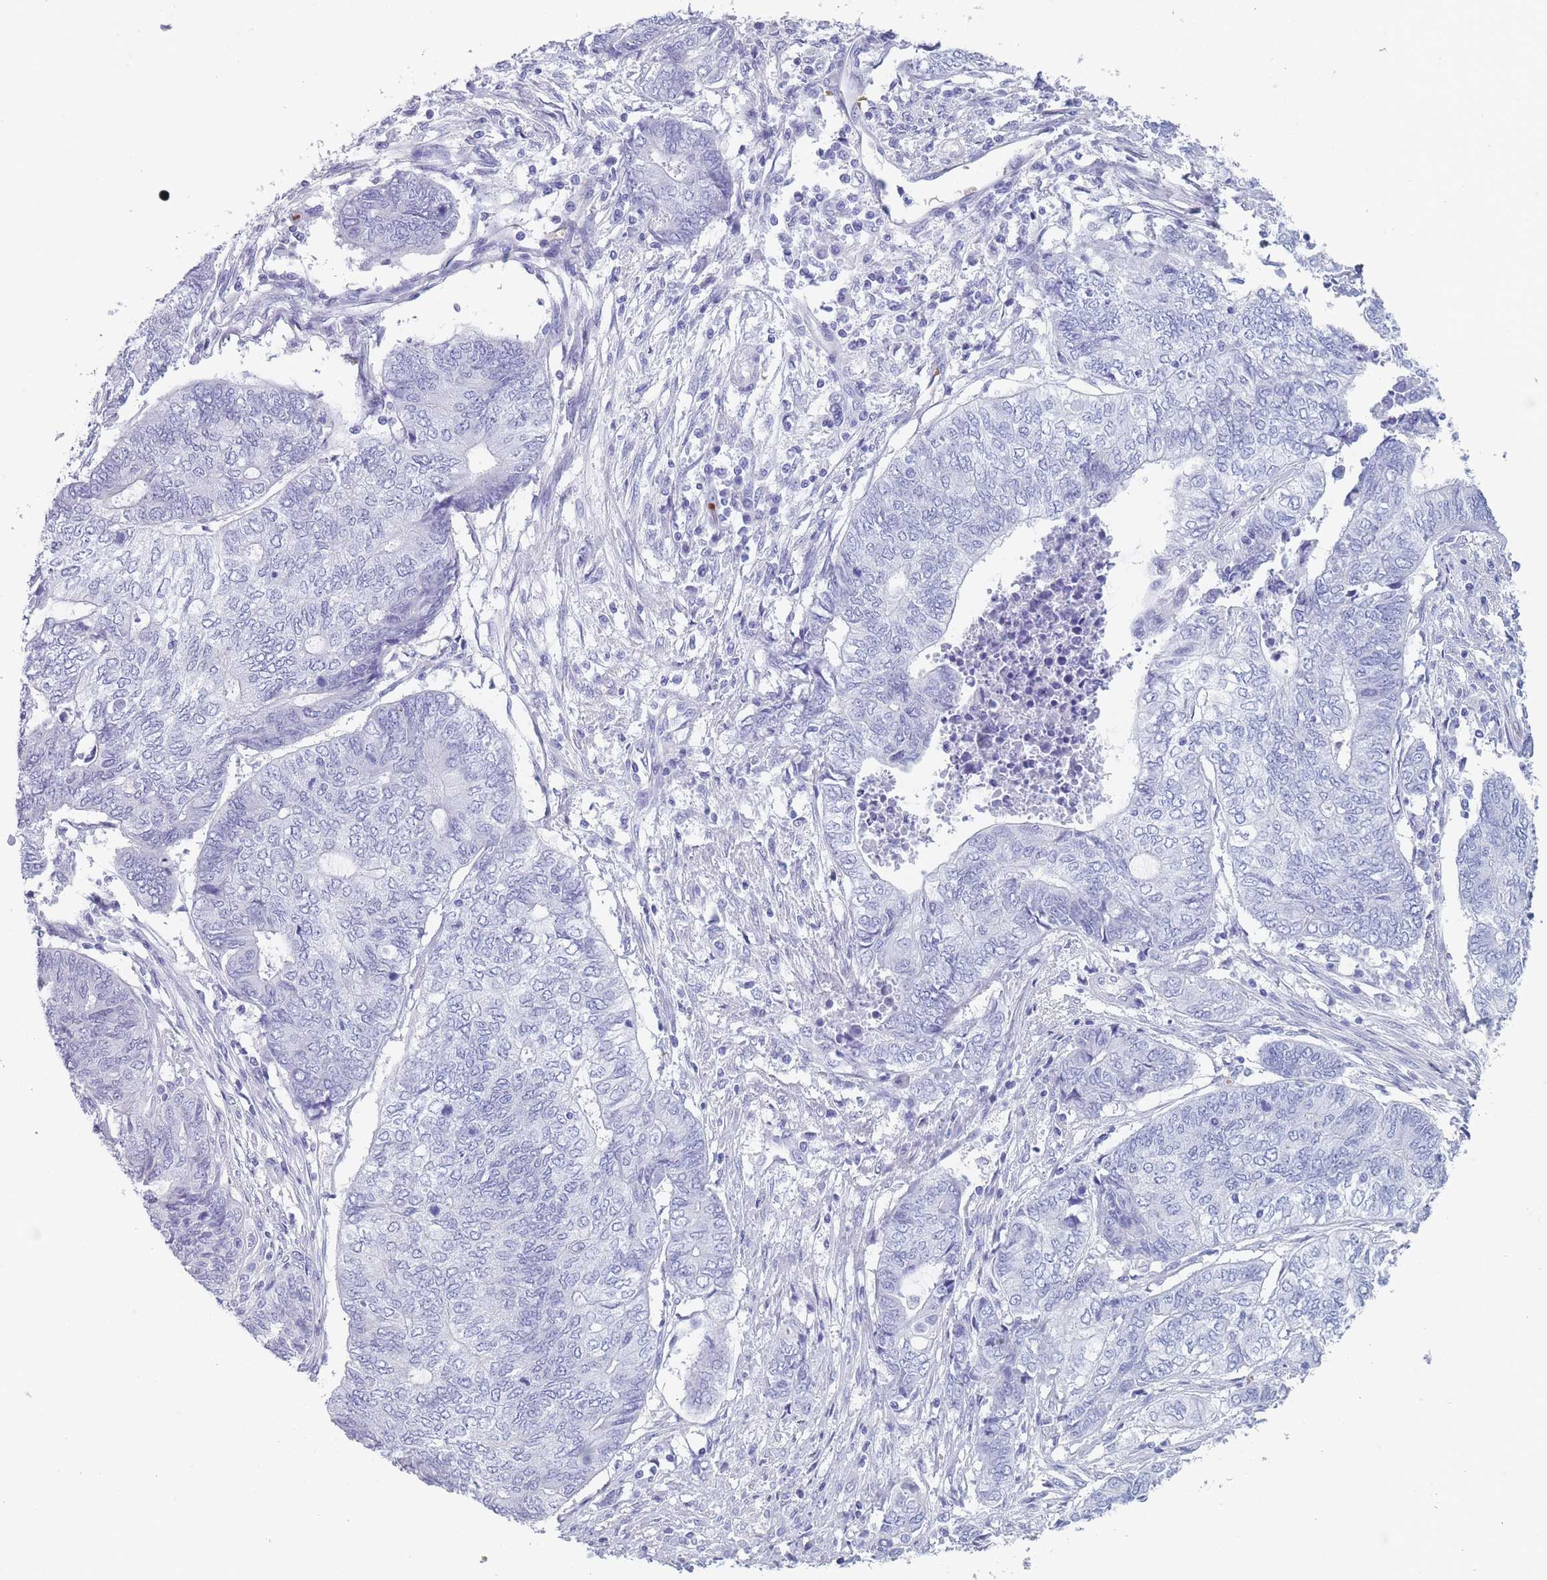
{"staining": {"intensity": "negative", "quantity": "none", "location": "none"}, "tissue": "endometrial cancer", "cell_type": "Tumor cells", "image_type": "cancer", "snomed": [{"axis": "morphology", "description": "Adenocarcinoma, NOS"}, {"axis": "topography", "description": "Uterus"}, {"axis": "topography", "description": "Endometrium"}], "caption": "Protein analysis of adenocarcinoma (endometrial) shows no significant expression in tumor cells.", "gene": "OR5D16", "patient": {"sex": "female", "age": 70}}